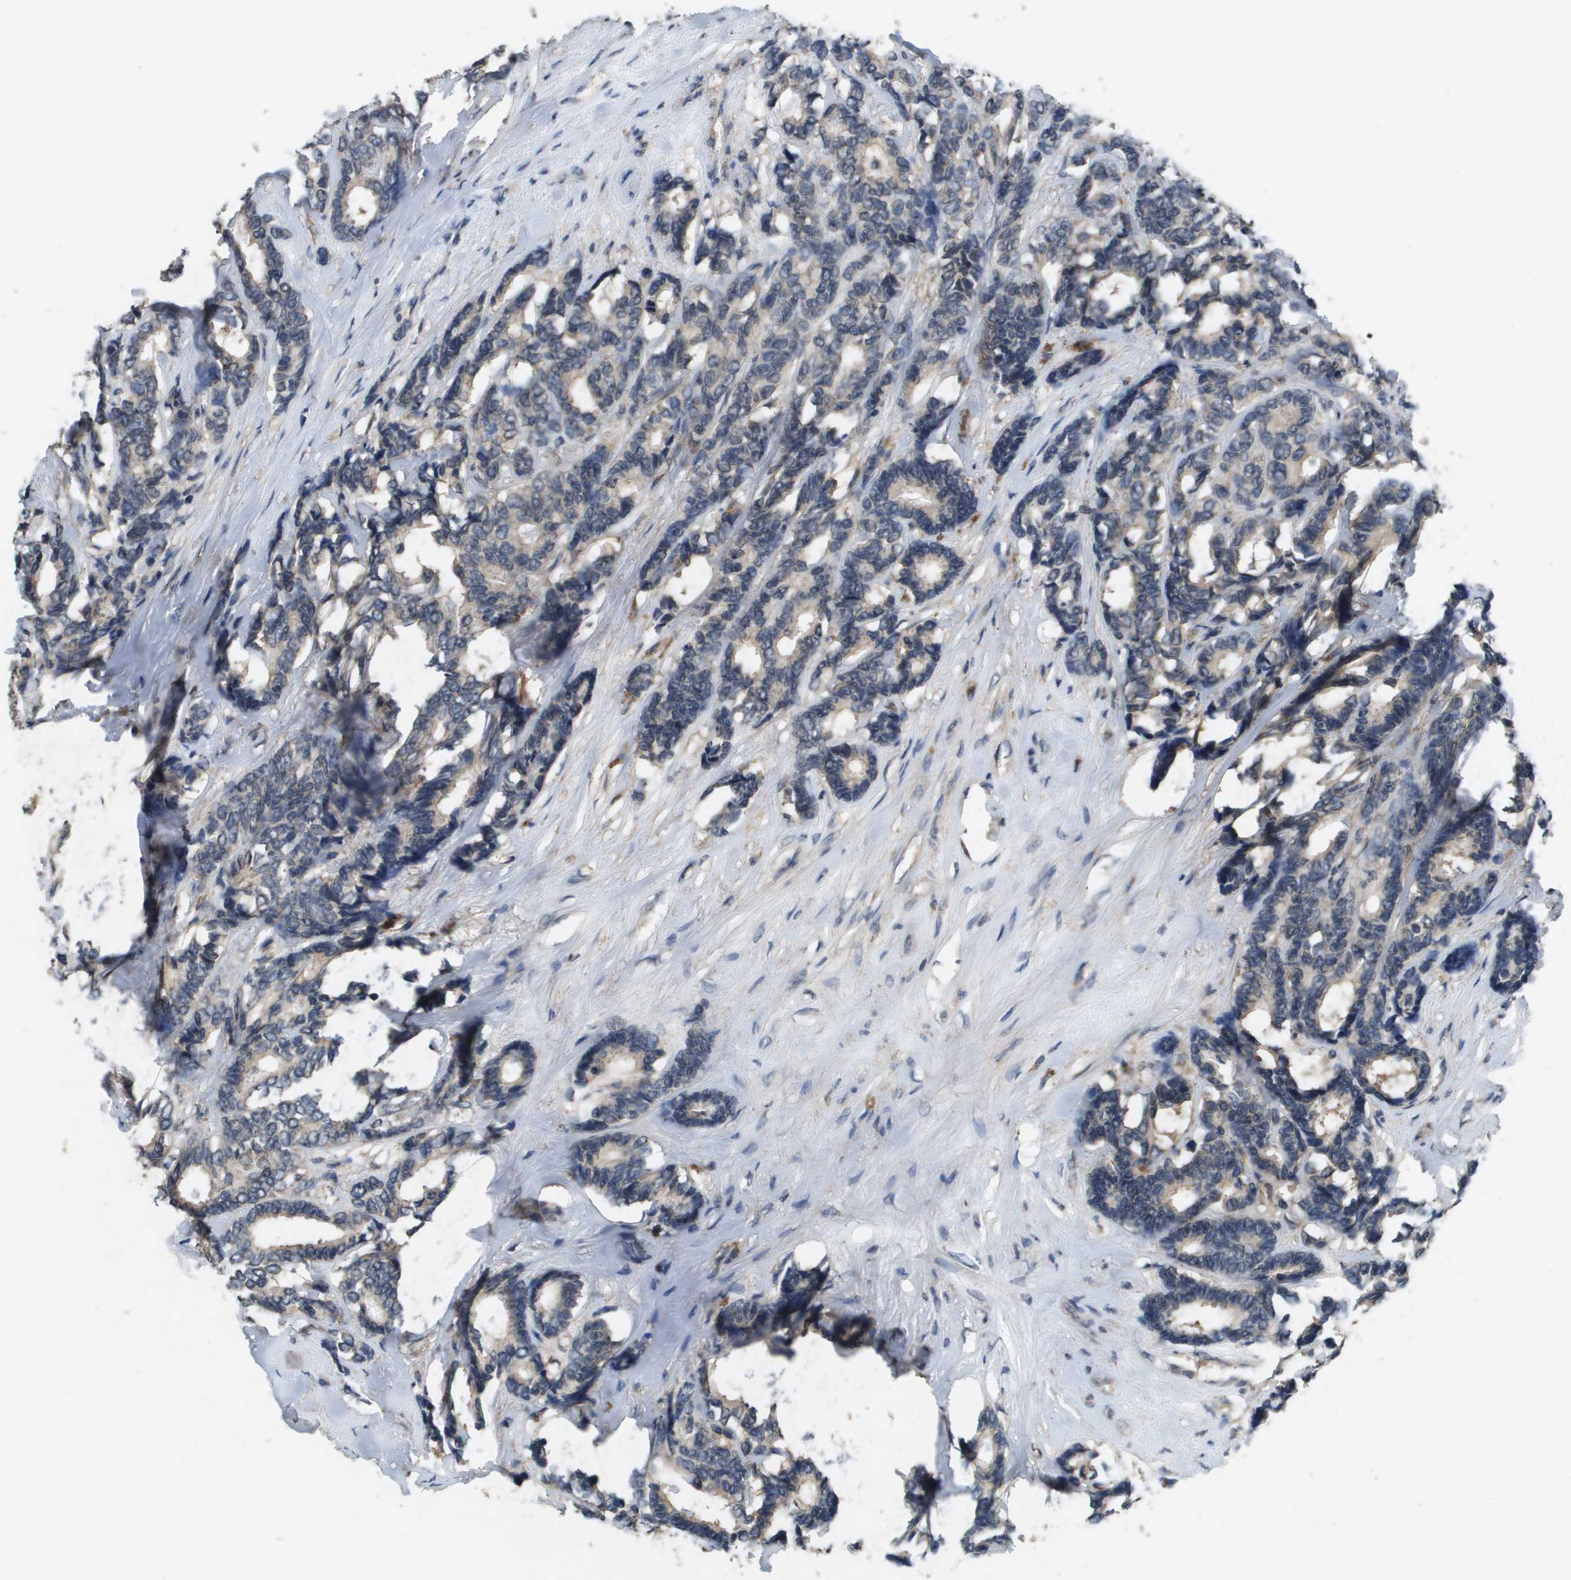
{"staining": {"intensity": "weak", "quantity": "25%-75%", "location": "cytoplasmic/membranous"}, "tissue": "breast cancer", "cell_type": "Tumor cells", "image_type": "cancer", "snomed": [{"axis": "morphology", "description": "Duct carcinoma"}, {"axis": "topography", "description": "Breast"}], "caption": "Approximately 25%-75% of tumor cells in infiltrating ductal carcinoma (breast) exhibit weak cytoplasmic/membranous protein expression as visualized by brown immunohistochemical staining.", "gene": "PROC", "patient": {"sex": "female", "age": 87}}